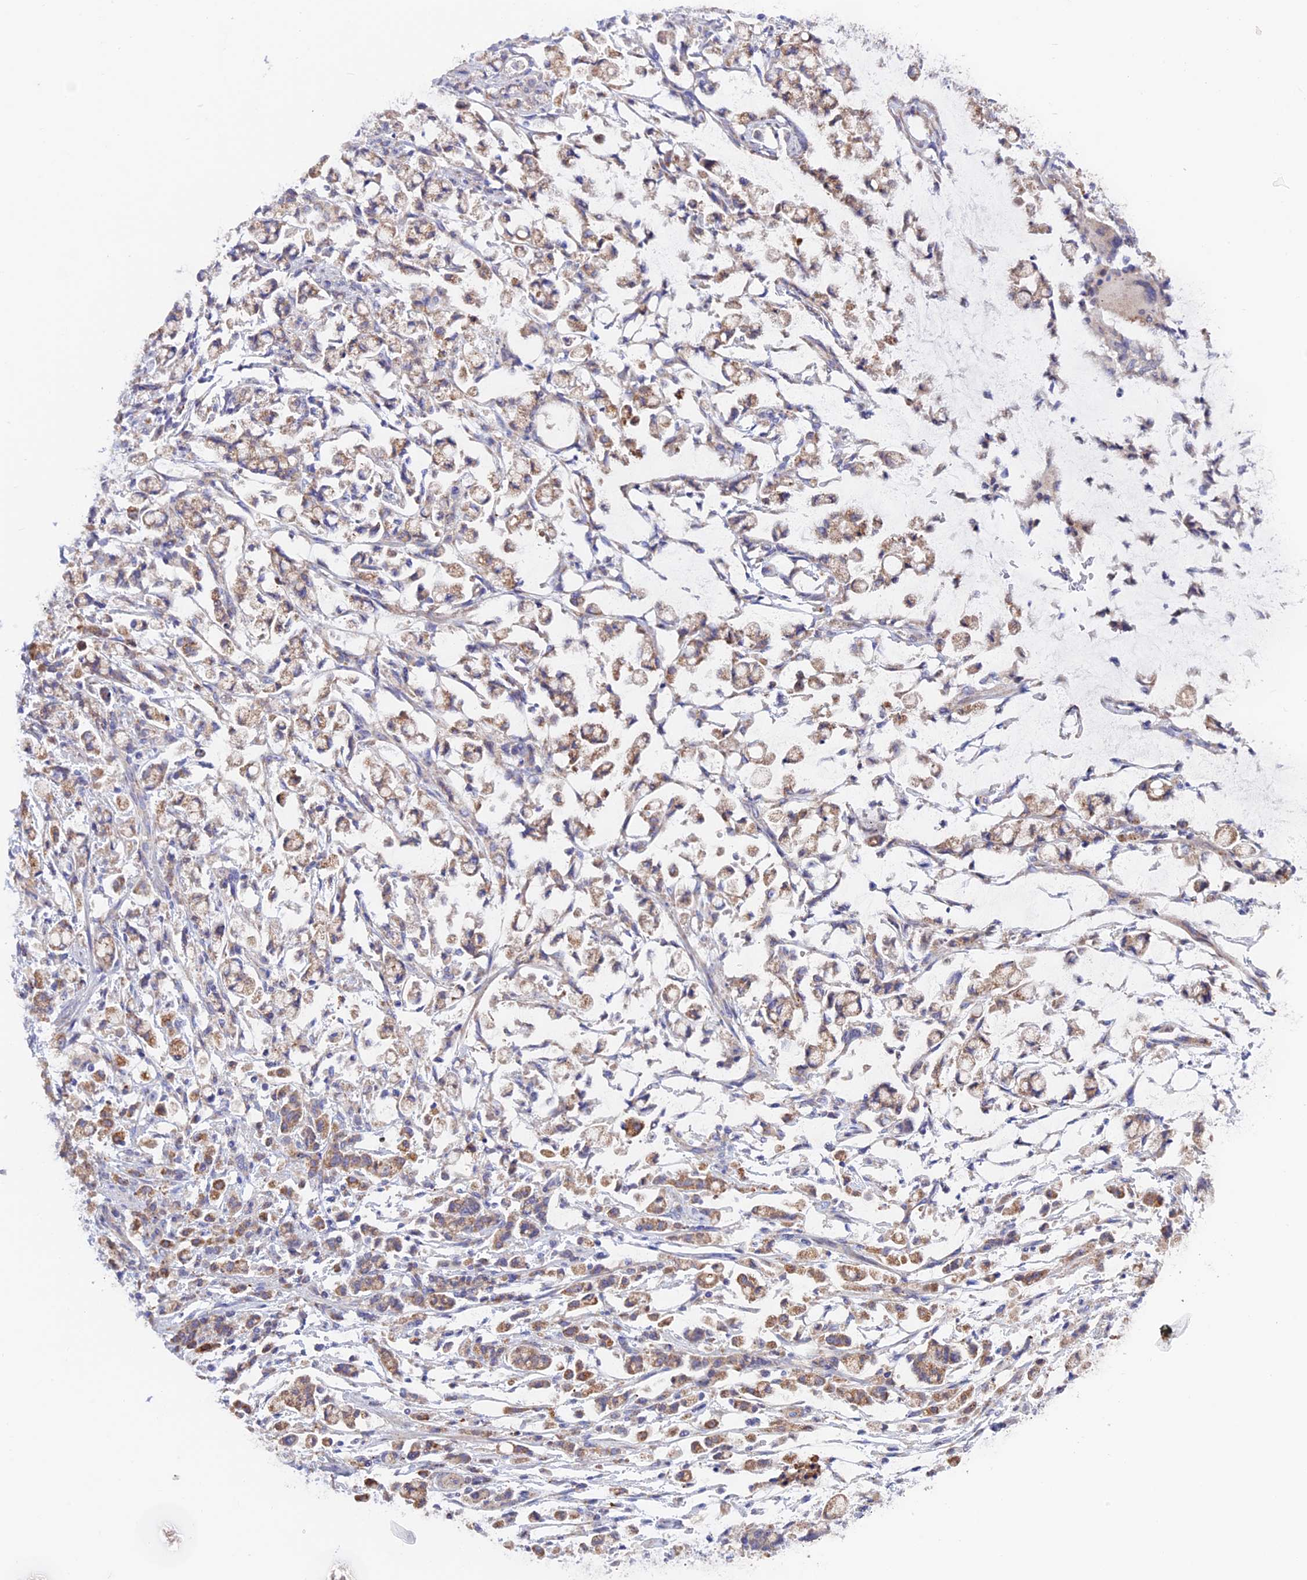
{"staining": {"intensity": "weak", "quantity": ">75%", "location": "cytoplasmic/membranous"}, "tissue": "stomach cancer", "cell_type": "Tumor cells", "image_type": "cancer", "snomed": [{"axis": "morphology", "description": "Adenocarcinoma, NOS"}, {"axis": "topography", "description": "Stomach"}], "caption": "Protein staining of stomach adenocarcinoma tissue demonstrates weak cytoplasmic/membranous expression in approximately >75% of tumor cells. (Brightfield microscopy of DAB IHC at high magnification).", "gene": "ETFDH", "patient": {"sex": "female", "age": 60}}